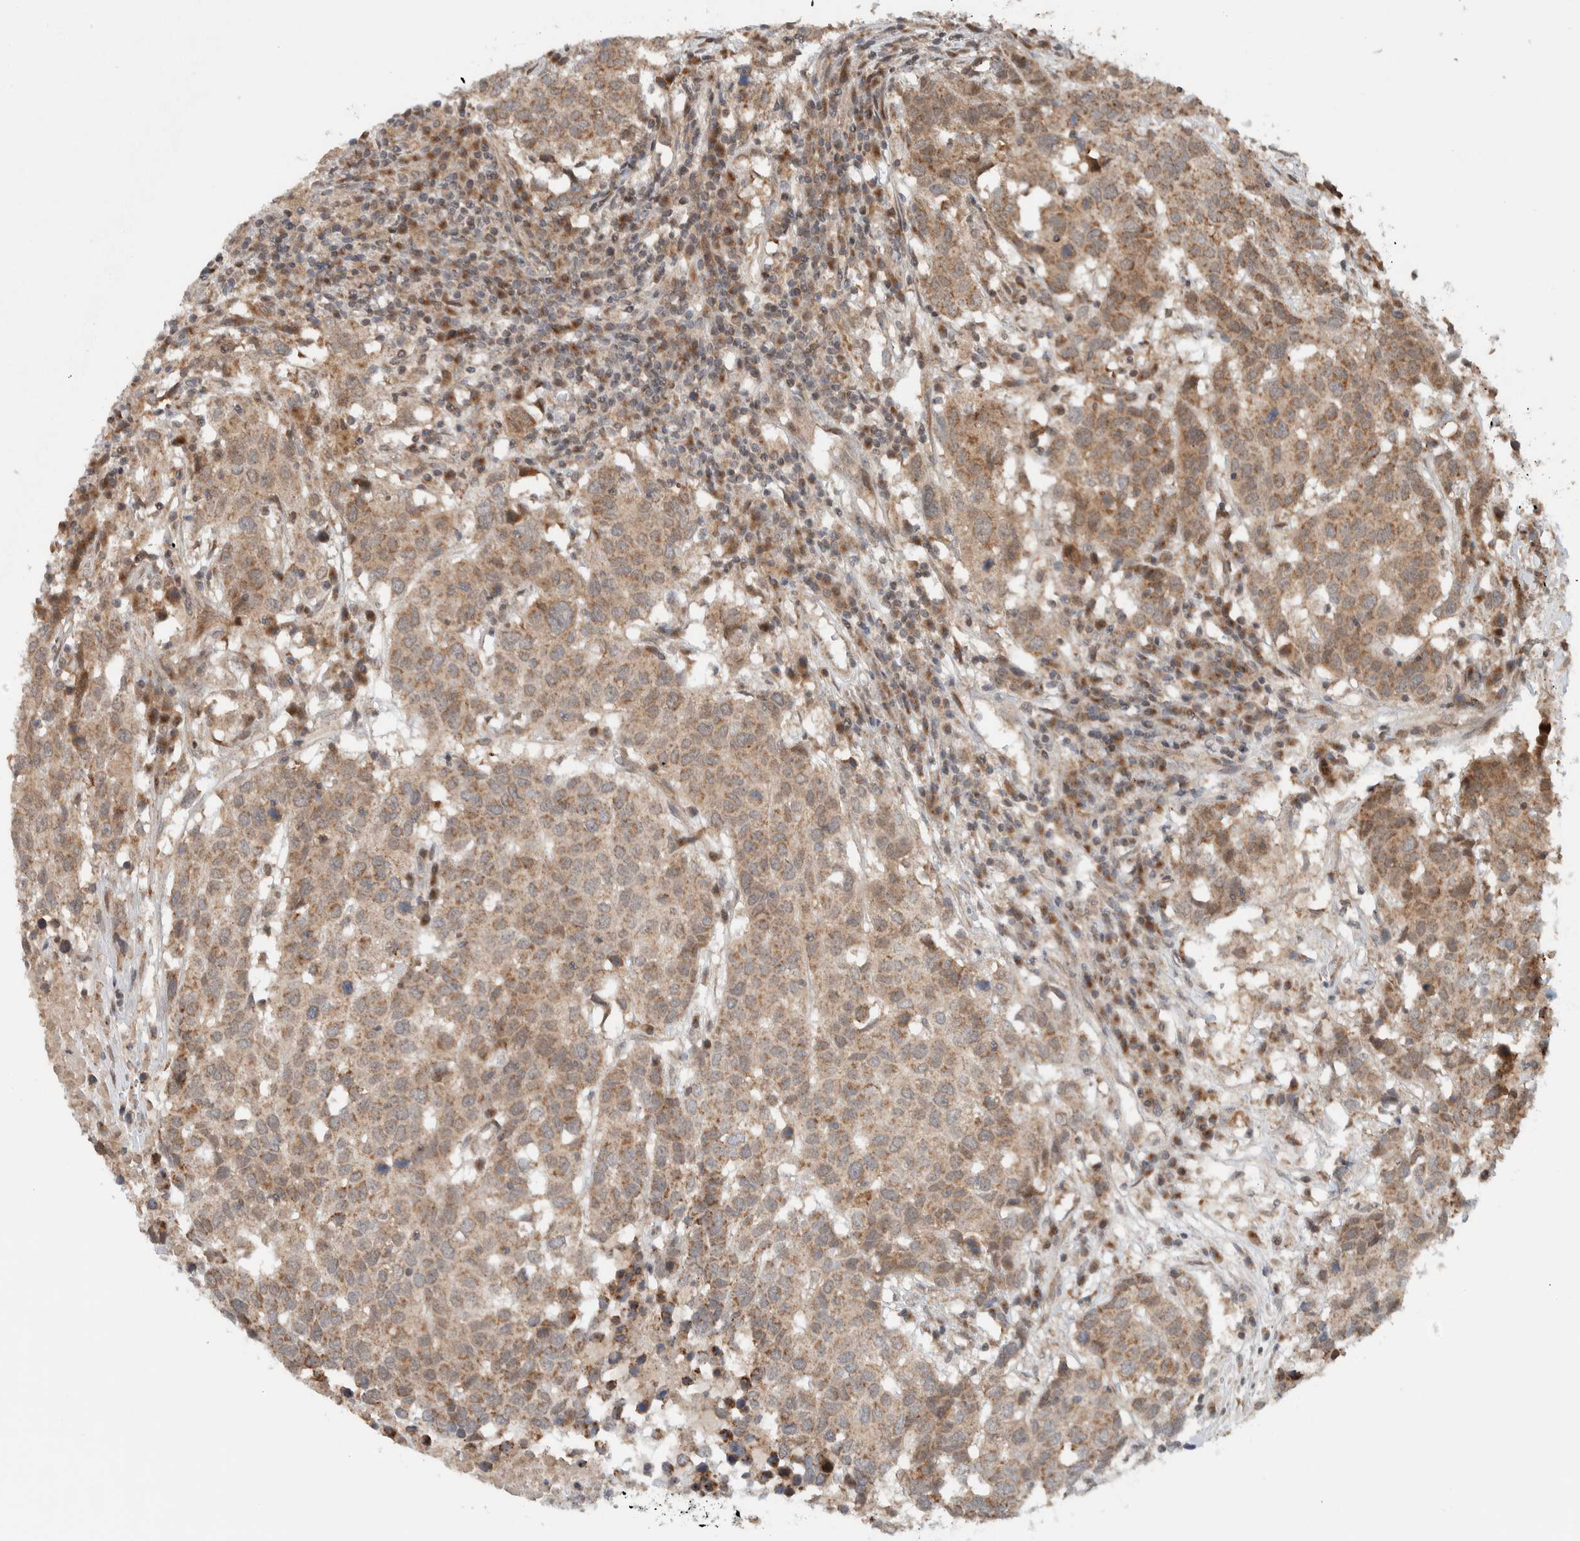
{"staining": {"intensity": "weak", "quantity": ">75%", "location": "cytoplasmic/membranous"}, "tissue": "head and neck cancer", "cell_type": "Tumor cells", "image_type": "cancer", "snomed": [{"axis": "morphology", "description": "Squamous cell carcinoma, NOS"}, {"axis": "topography", "description": "Head-Neck"}], "caption": "Weak cytoplasmic/membranous protein expression is present in about >75% of tumor cells in squamous cell carcinoma (head and neck).", "gene": "KLHL6", "patient": {"sex": "male", "age": 66}}